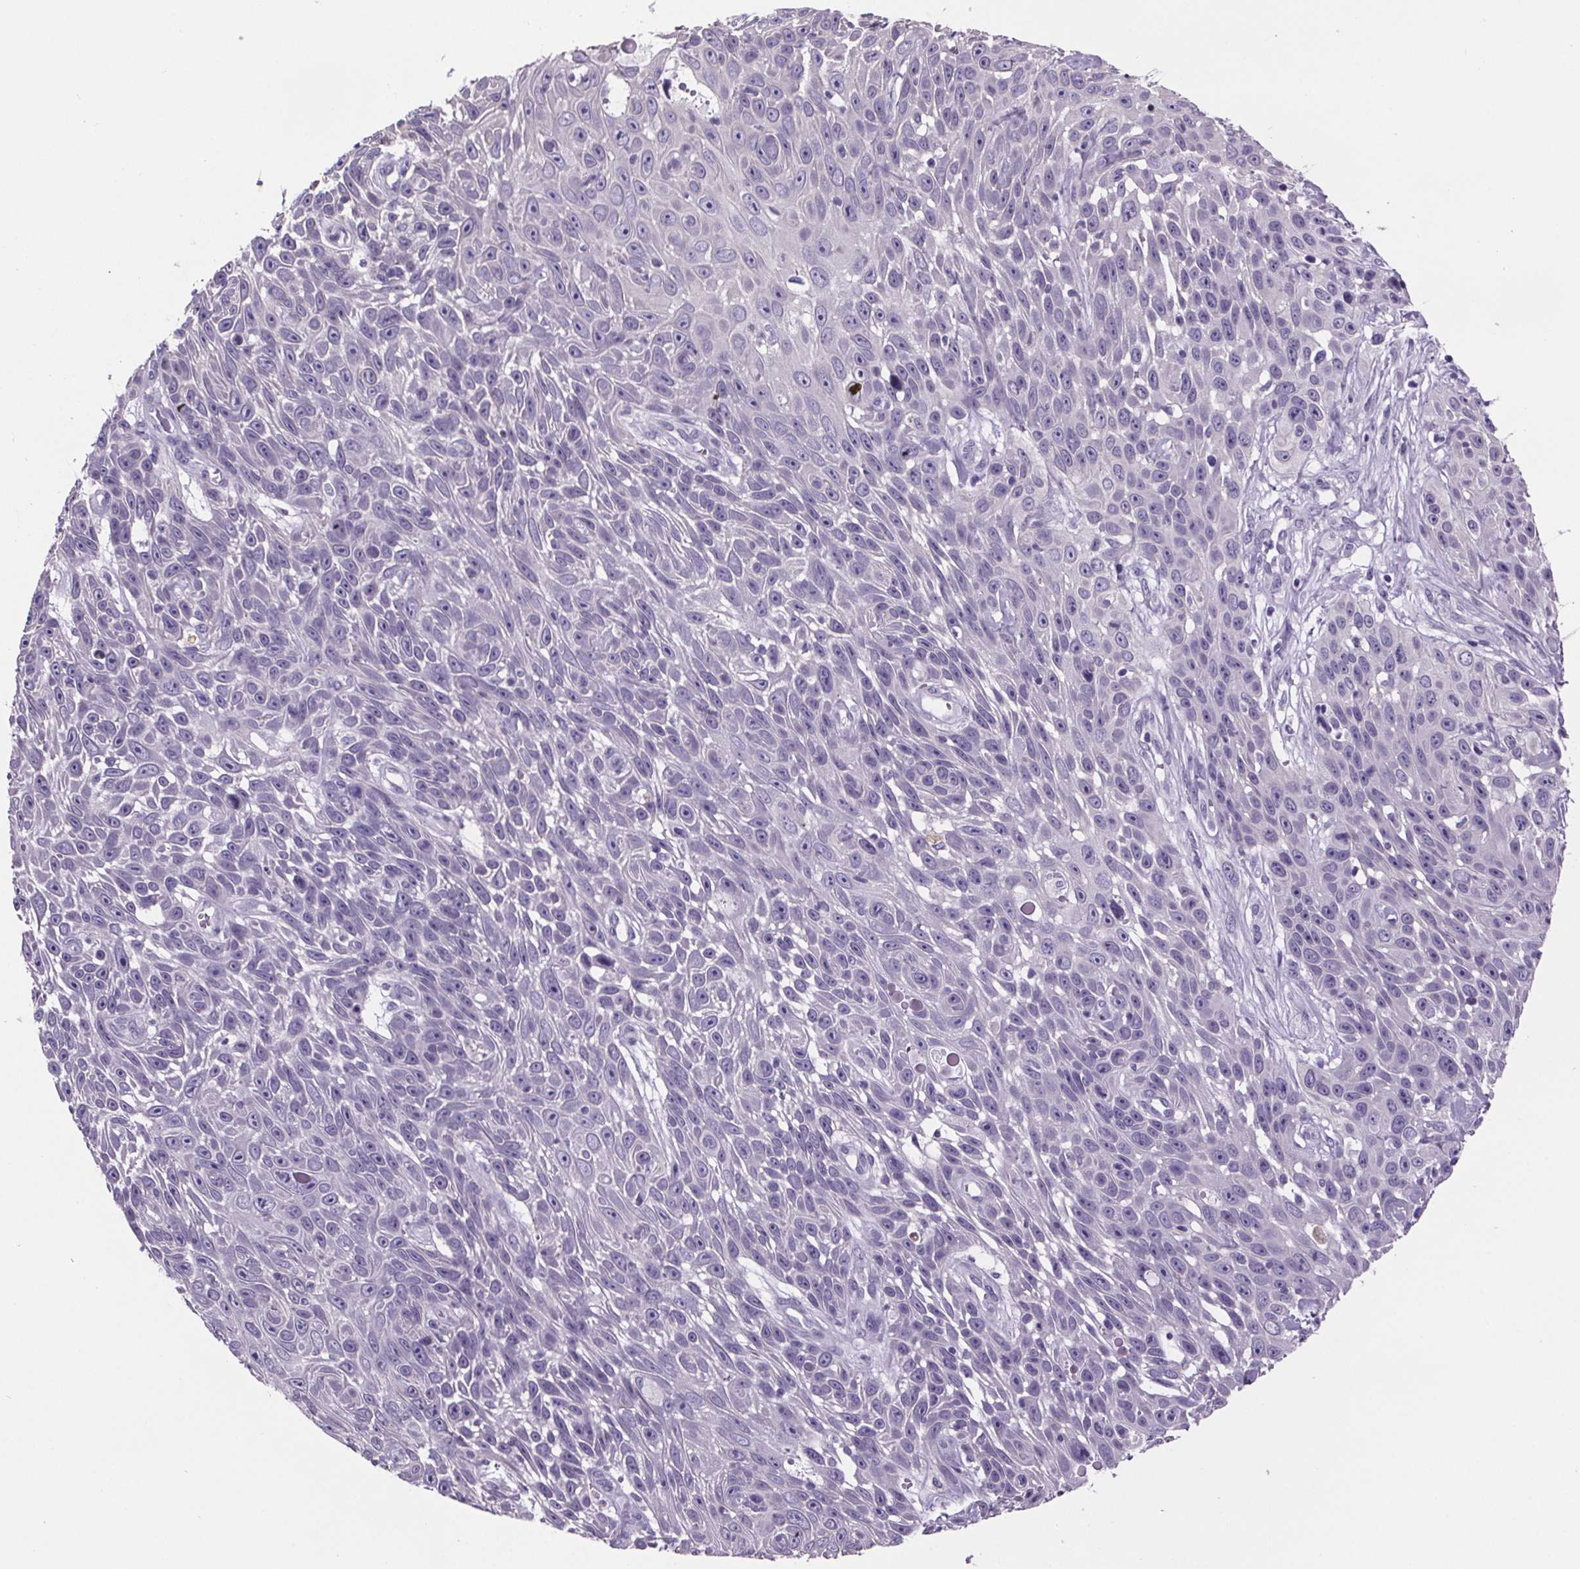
{"staining": {"intensity": "negative", "quantity": "none", "location": "none"}, "tissue": "skin cancer", "cell_type": "Tumor cells", "image_type": "cancer", "snomed": [{"axis": "morphology", "description": "Squamous cell carcinoma, NOS"}, {"axis": "topography", "description": "Skin"}], "caption": "DAB (3,3'-diaminobenzidine) immunohistochemical staining of human squamous cell carcinoma (skin) shows no significant positivity in tumor cells. (Brightfield microscopy of DAB (3,3'-diaminobenzidine) IHC at high magnification).", "gene": "CUBN", "patient": {"sex": "male", "age": 82}}